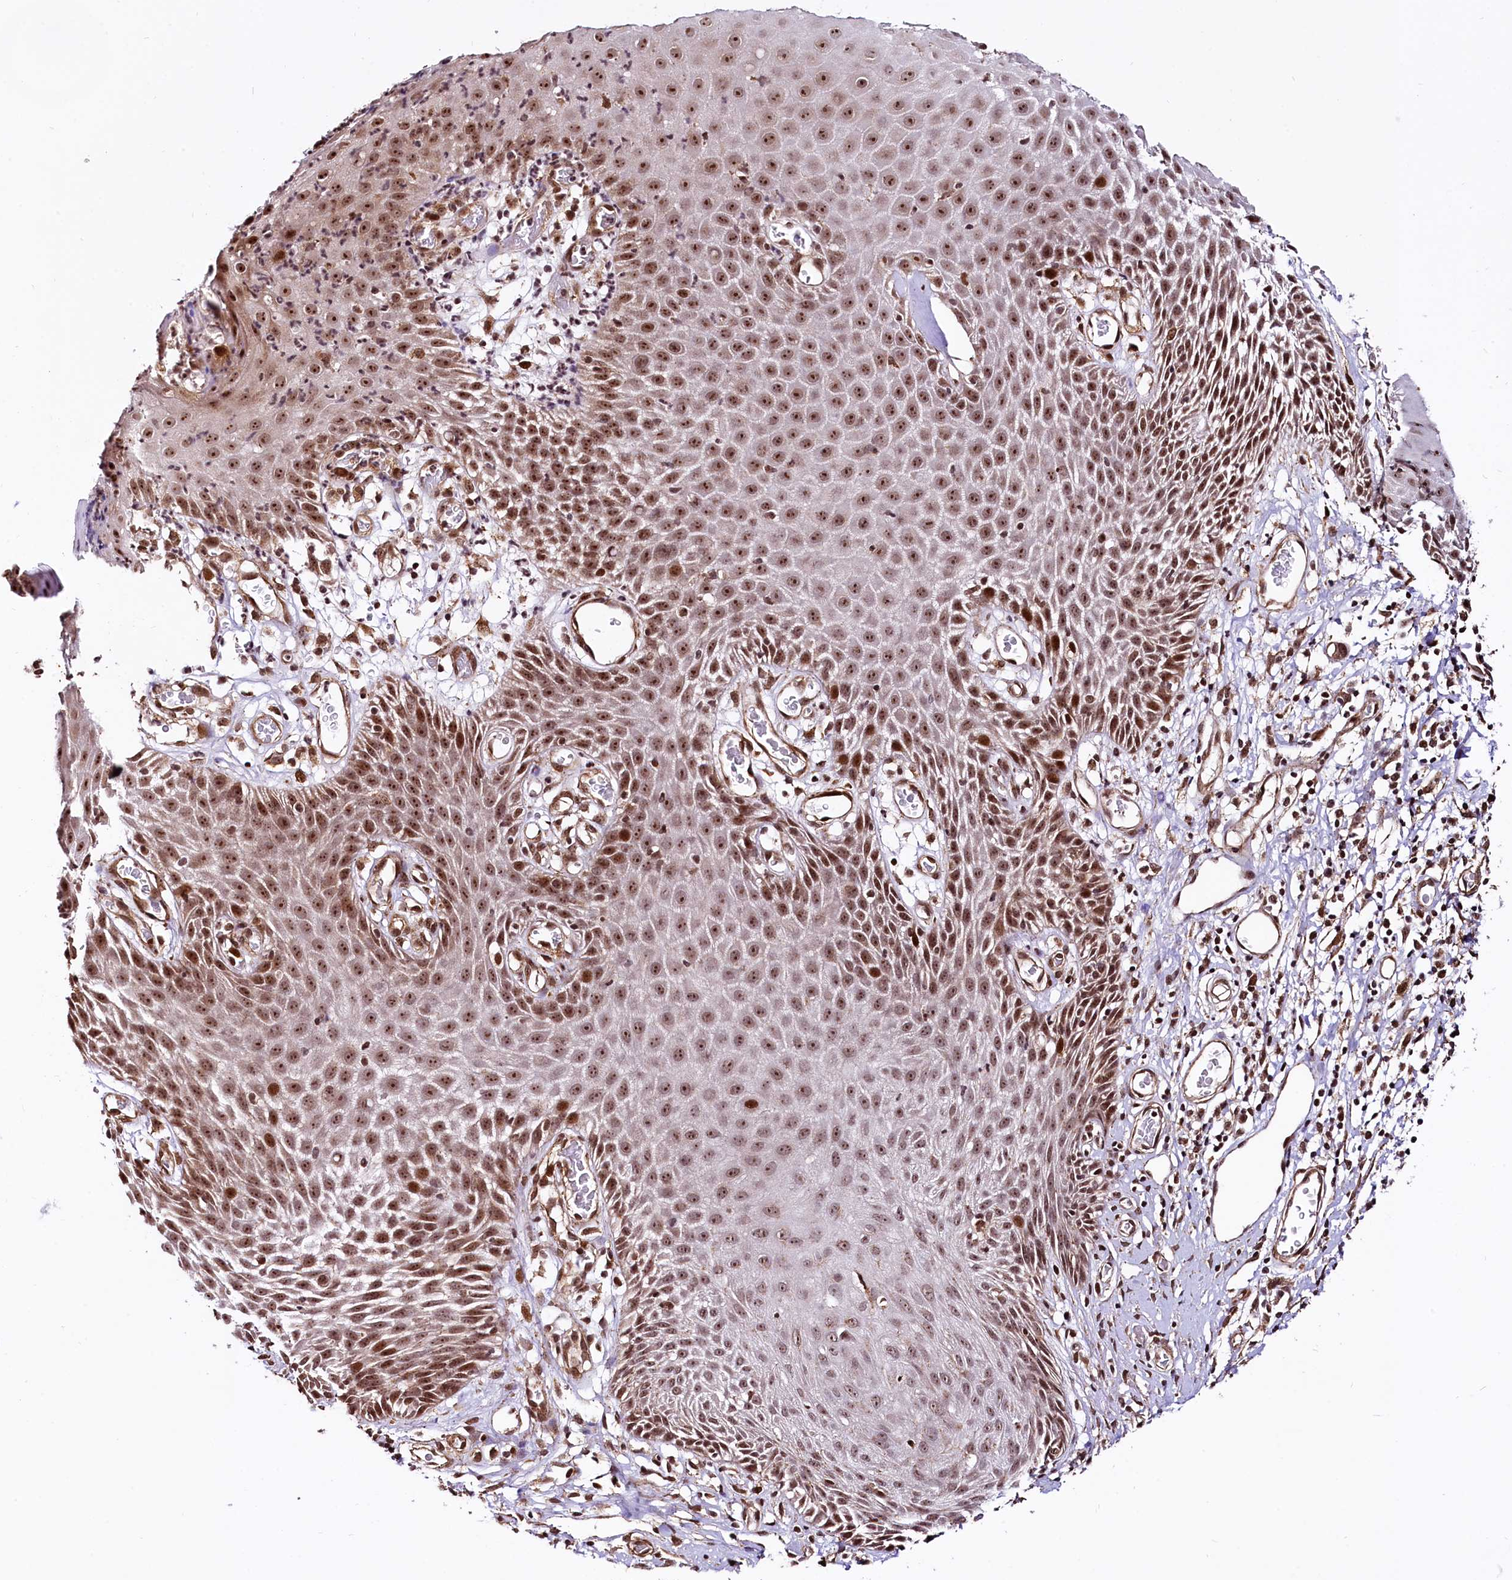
{"staining": {"intensity": "strong", "quantity": ">75%", "location": "nuclear"}, "tissue": "skin", "cell_type": "Epidermal cells", "image_type": "normal", "snomed": [{"axis": "morphology", "description": "Normal tissue, NOS"}, {"axis": "topography", "description": "Vulva"}], "caption": "Skin stained with DAB immunohistochemistry displays high levels of strong nuclear expression in about >75% of epidermal cells.", "gene": "PDS5B", "patient": {"sex": "female", "age": 68}}